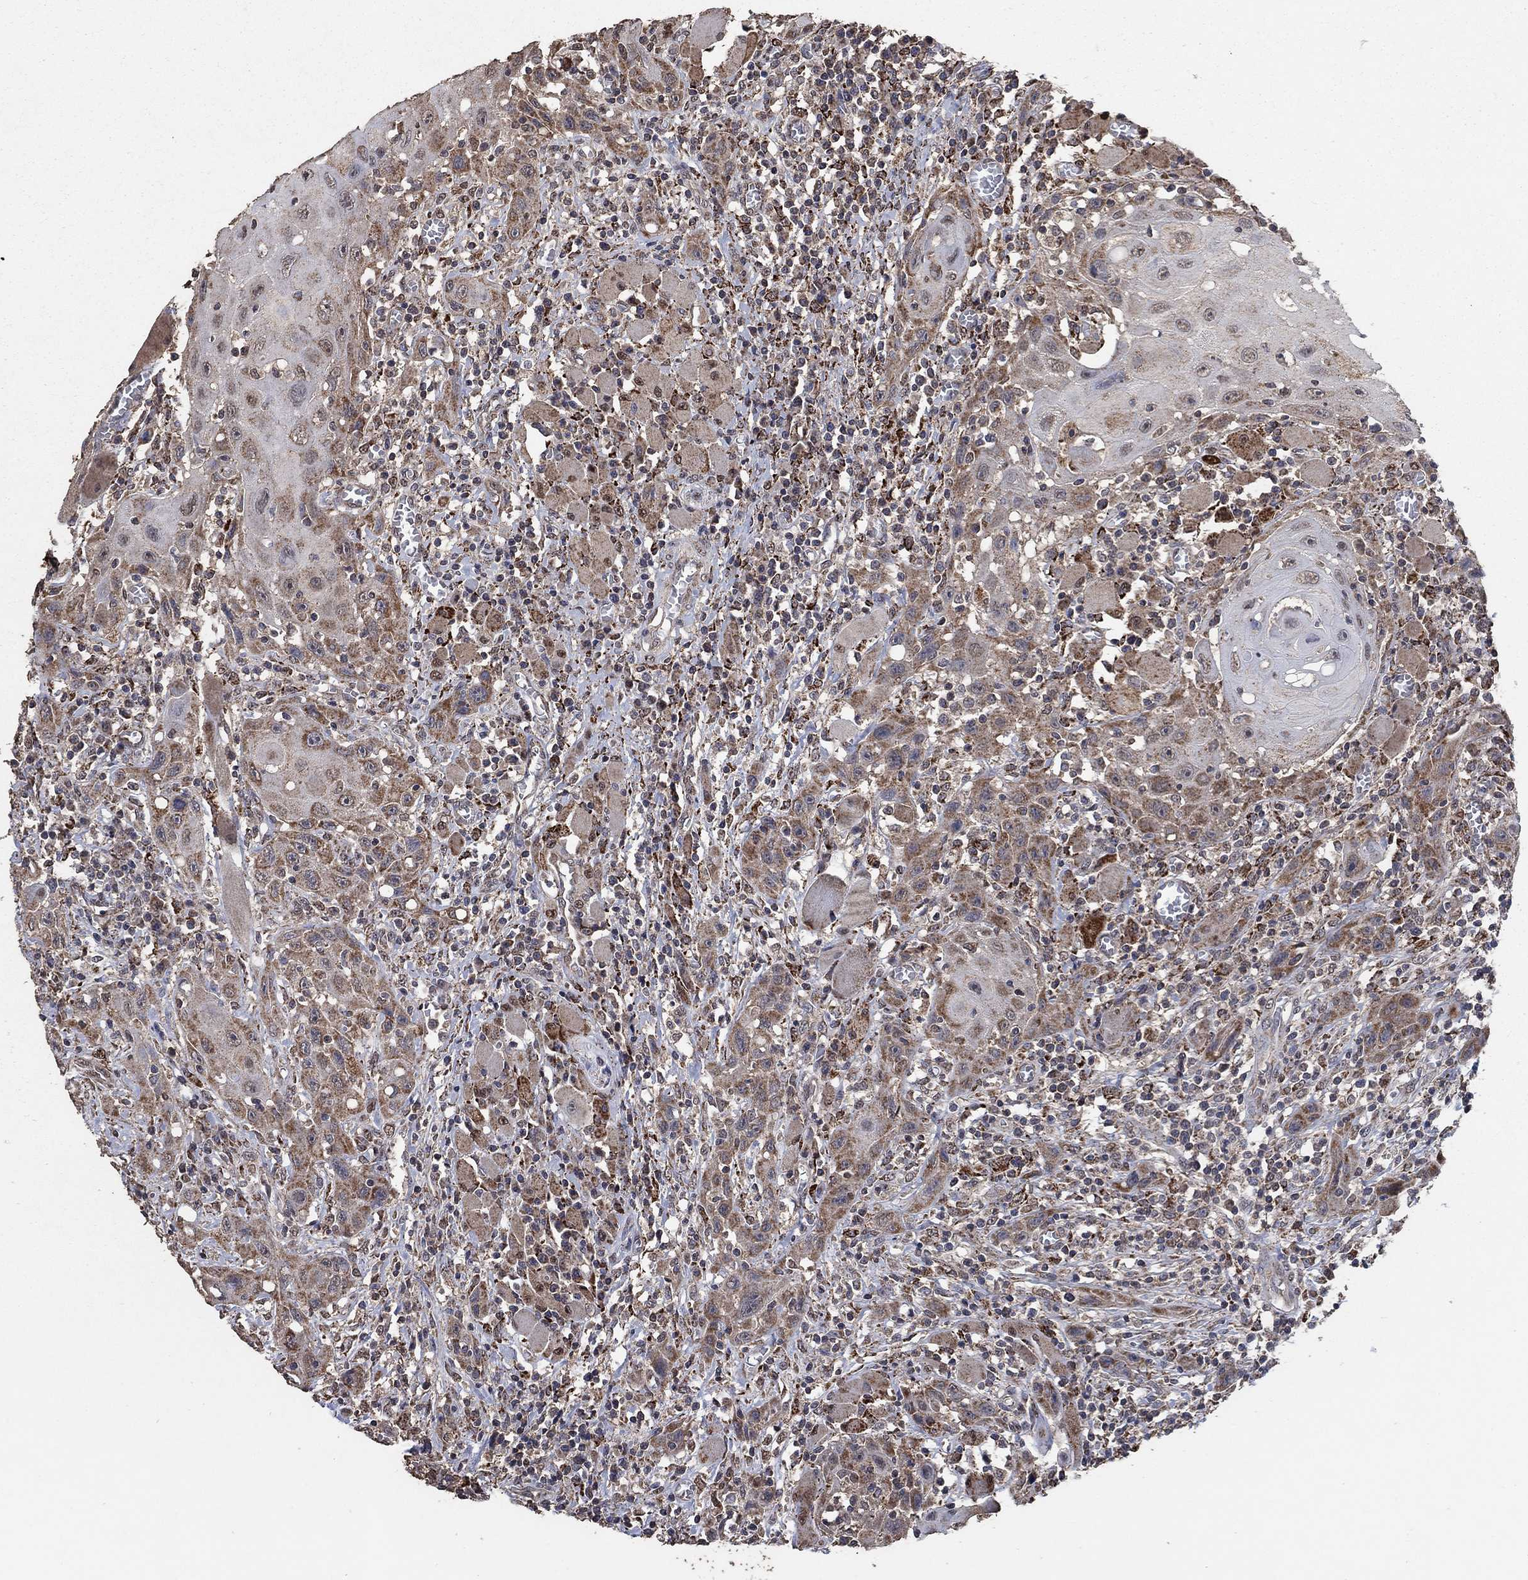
{"staining": {"intensity": "moderate", "quantity": "25%-75%", "location": "cytoplasmic/membranous"}, "tissue": "head and neck cancer", "cell_type": "Tumor cells", "image_type": "cancer", "snomed": [{"axis": "morphology", "description": "Normal tissue, NOS"}, {"axis": "morphology", "description": "Squamous cell carcinoma, NOS"}, {"axis": "topography", "description": "Oral tissue"}, {"axis": "topography", "description": "Head-Neck"}], "caption": "Head and neck squamous cell carcinoma stained with DAB (3,3'-diaminobenzidine) immunohistochemistry demonstrates medium levels of moderate cytoplasmic/membranous staining in about 25%-75% of tumor cells.", "gene": "MRPS24", "patient": {"sex": "male", "age": 71}}